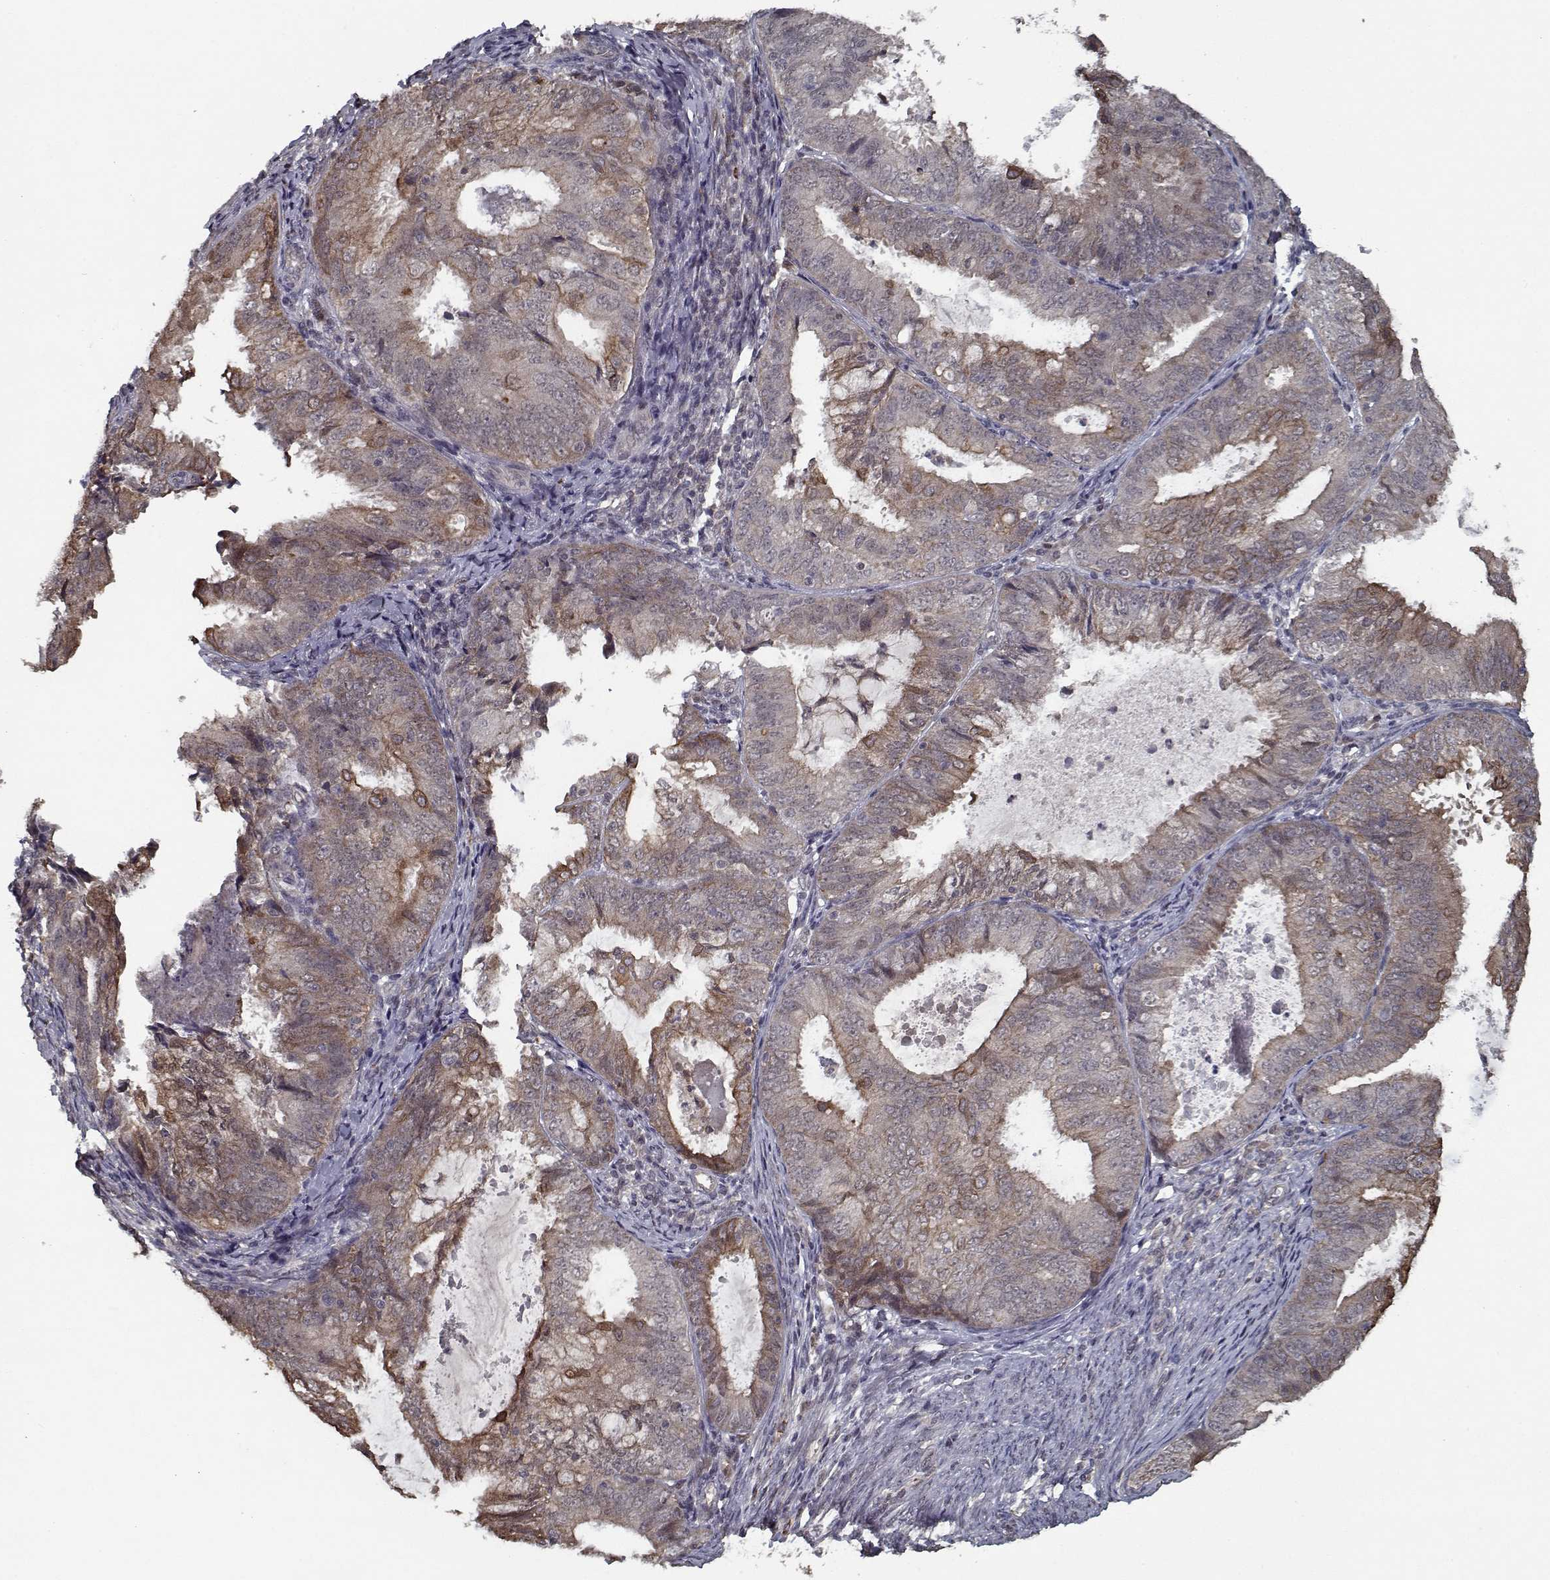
{"staining": {"intensity": "weak", "quantity": ">75%", "location": "cytoplasmic/membranous"}, "tissue": "endometrial cancer", "cell_type": "Tumor cells", "image_type": "cancer", "snomed": [{"axis": "morphology", "description": "Adenocarcinoma, NOS"}, {"axis": "topography", "description": "Endometrium"}], "caption": "Immunohistochemical staining of human endometrial cancer exhibits low levels of weak cytoplasmic/membranous protein positivity in about >75% of tumor cells. The protein is stained brown, and the nuclei are stained in blue (DAB IHC with brightfield microscopy, high magnification).", "gene": "NLK", "patient": {"sex": "female", "age": 57}}